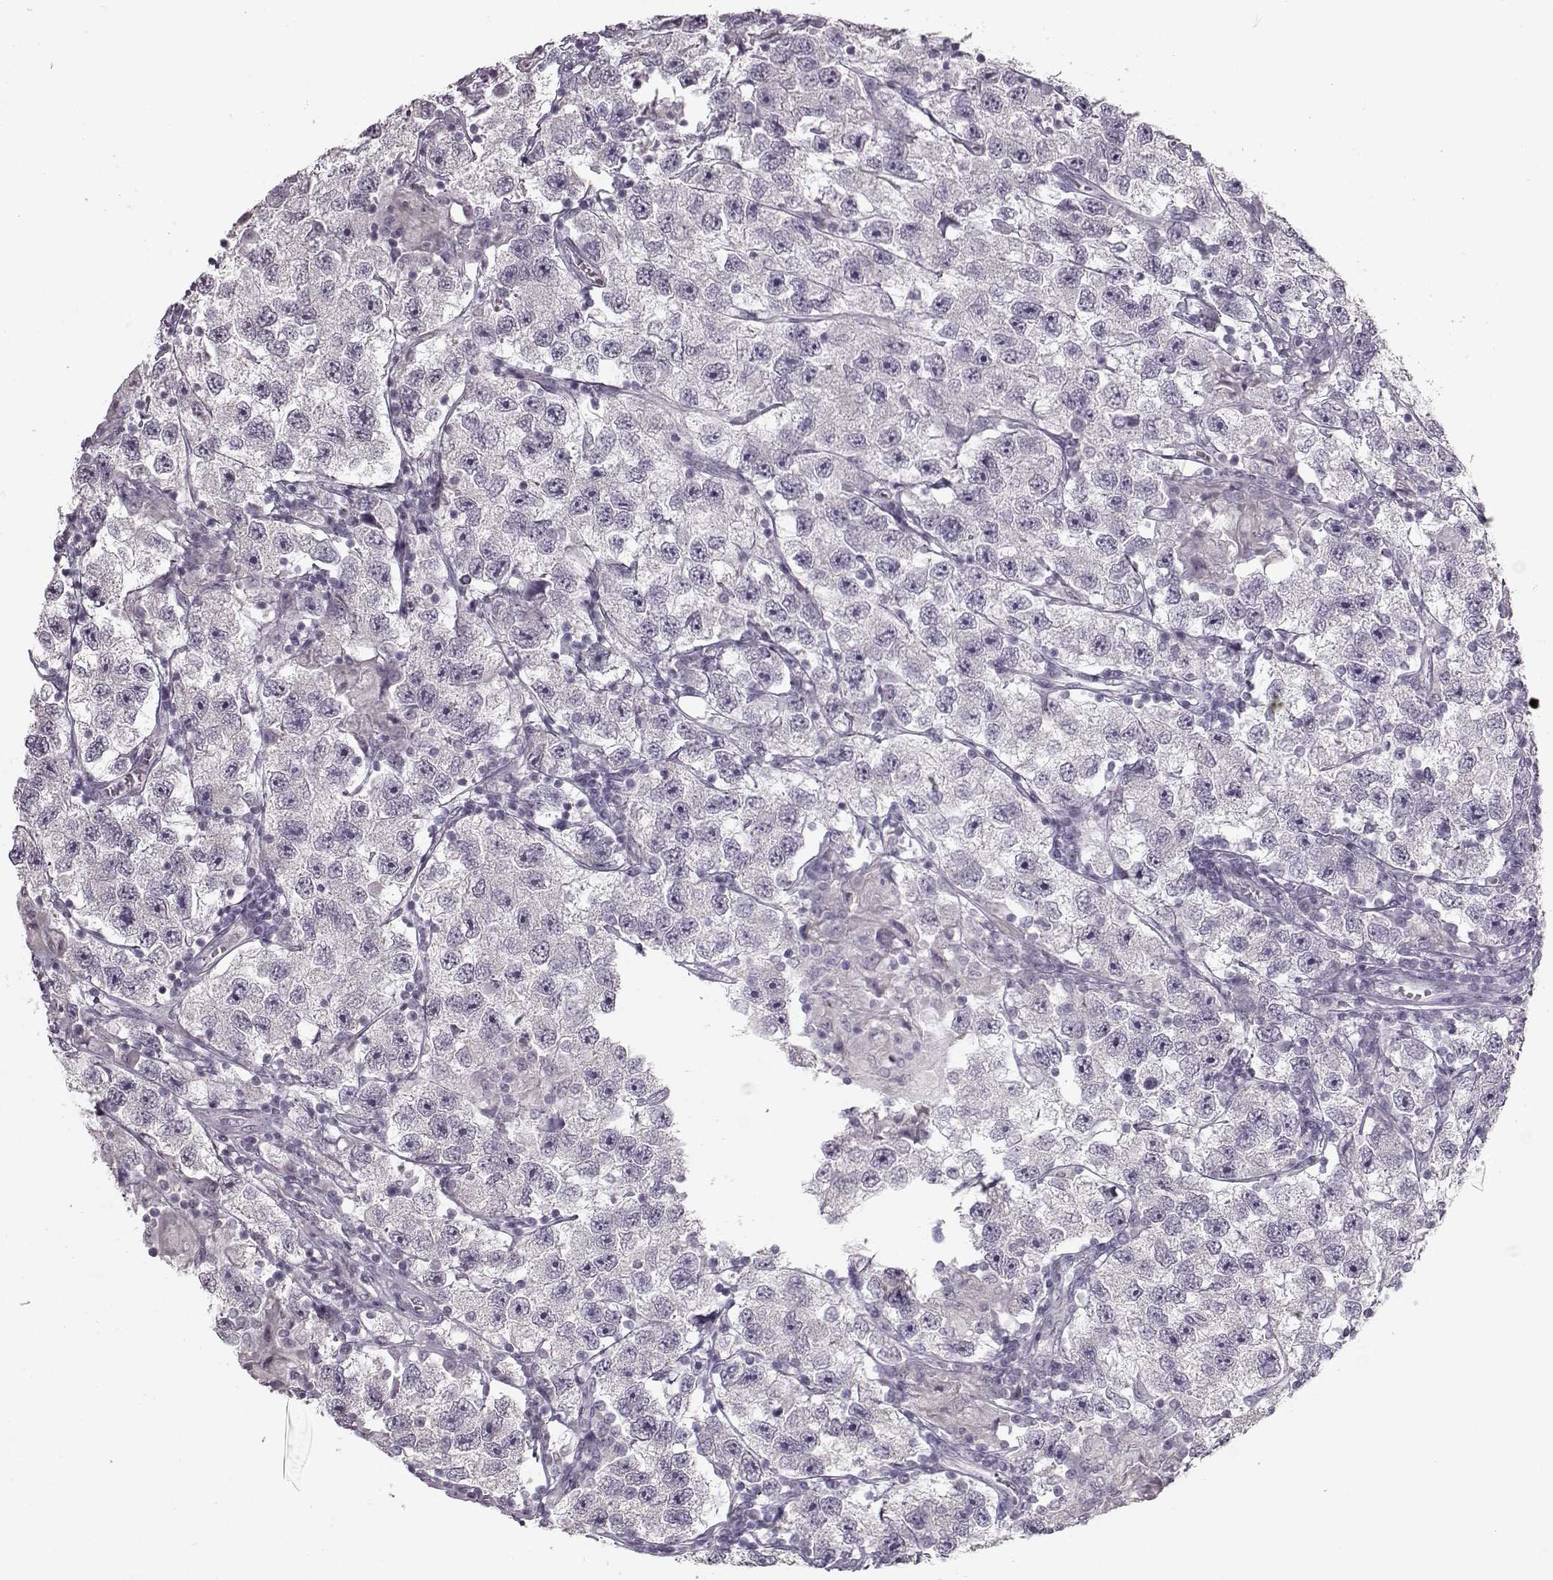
{"staining": {"intensity": "negative", "quantity": "none", "location": "none"}, "tissue": "testis cancer", "cell_type": "Tumor cells", "image_type": "cancer", "snomed": [{"axis": "morphology", "description": "Seminoma, NOS"}, {"axis": "topography", "description": "Testis"}], "caption": "DAB (3,3'-diaminobenzidine) immunohistochemical staining of testis cancer (seminoma) reveals no significant expression in tumor cells. (DAB immunohistochemistry with hematoxylin counter stain).", "gene": "MAP6D1", "patient": {"sex": "male", "age": 26}}